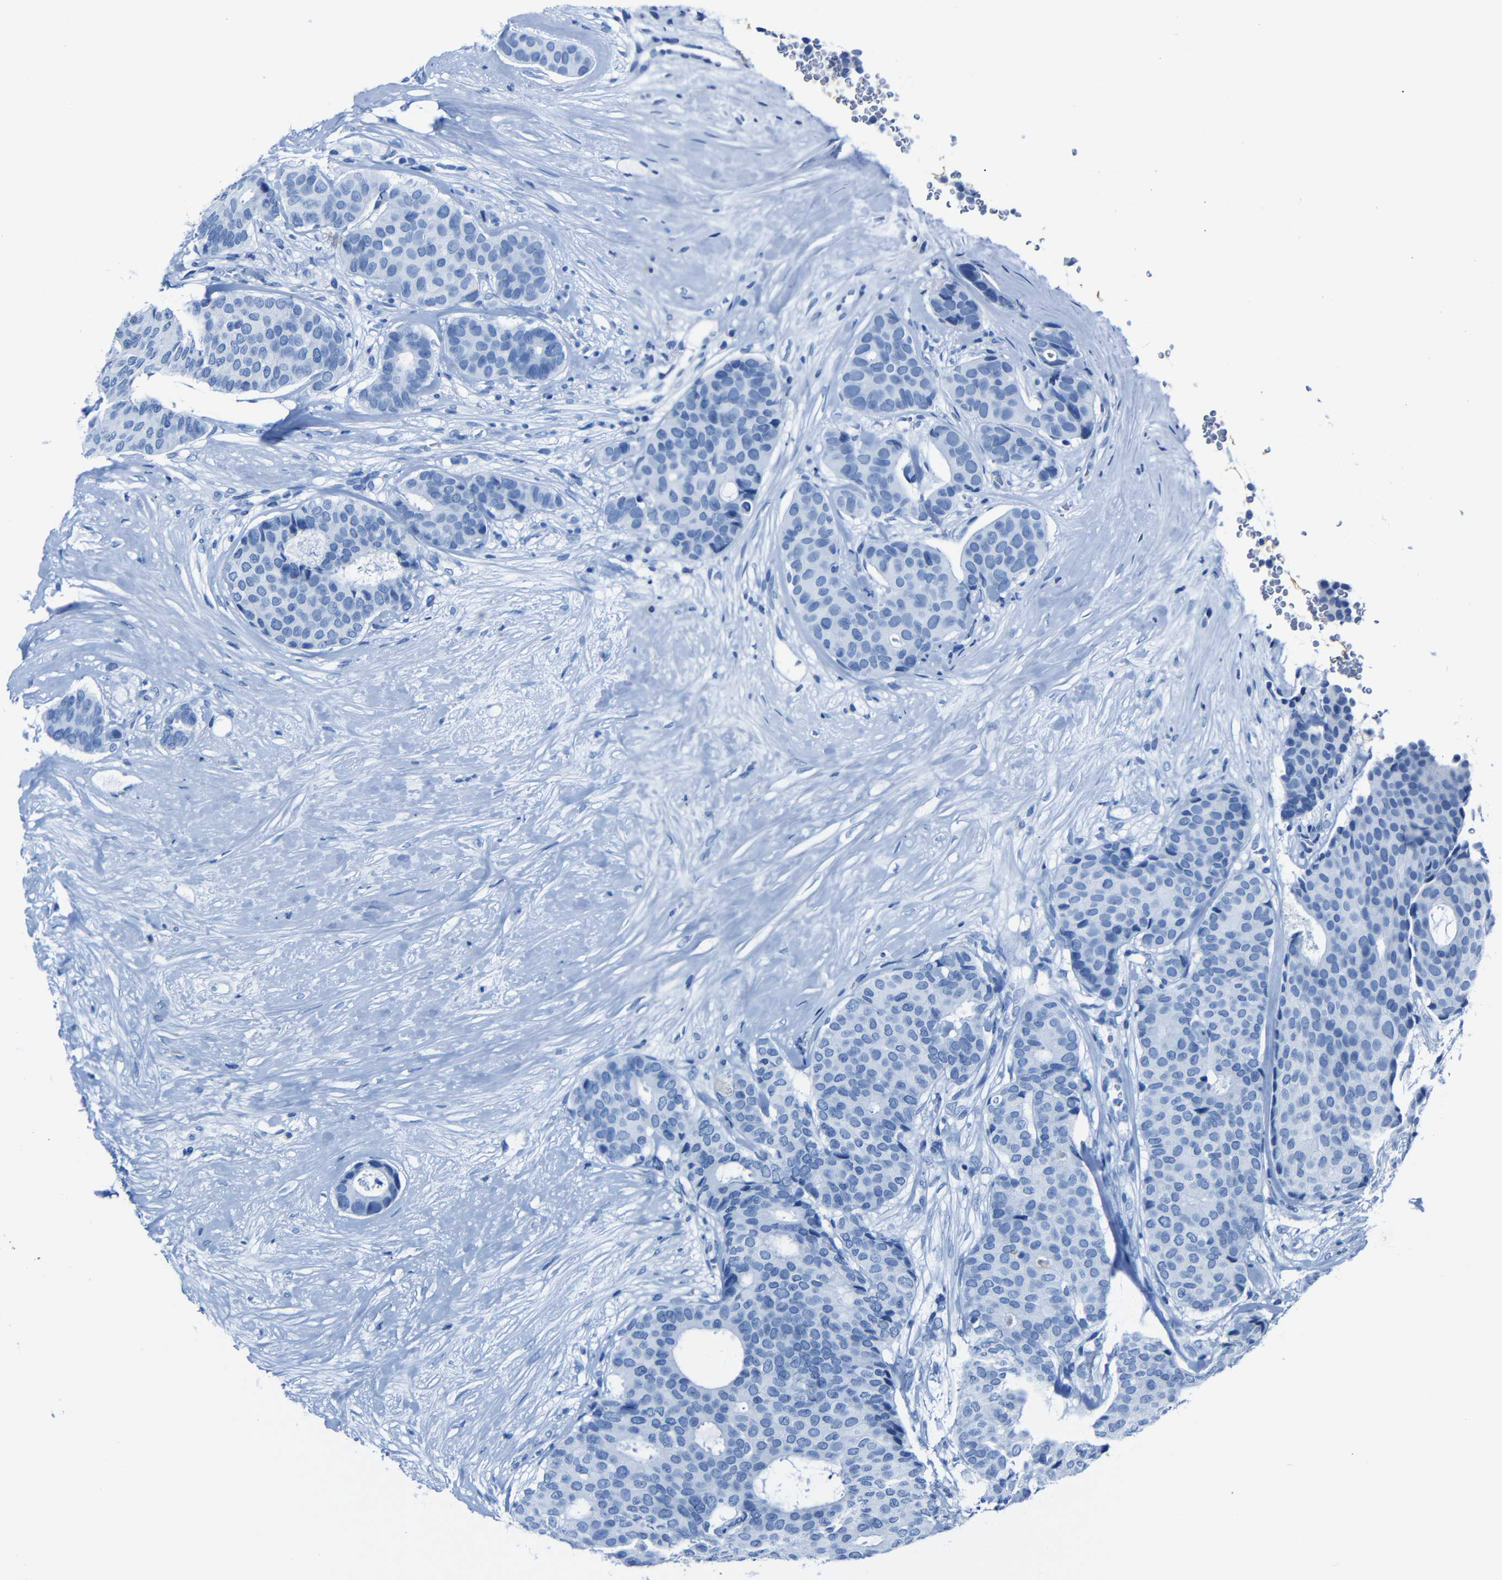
{"staining": {"intensity": "negative", "quantity": "none", "location": "none"}, "tissue": "breast cancer", "cell_type": "Tumor cells", "image_type": "cancer", "snomed": [{"axis": "morphology", "description": "Duct carcinoma"}, {"axis": "topography", "description": "Breast"}], "caption": "High magnification brightfield microscopy of breast cancer stained with DAB (brown) and counterstained with hematoxylin (blue): tumor cells show no significant expression.", "gene": "CLDN11", "patient": {"sex": "female", "age": 75}}